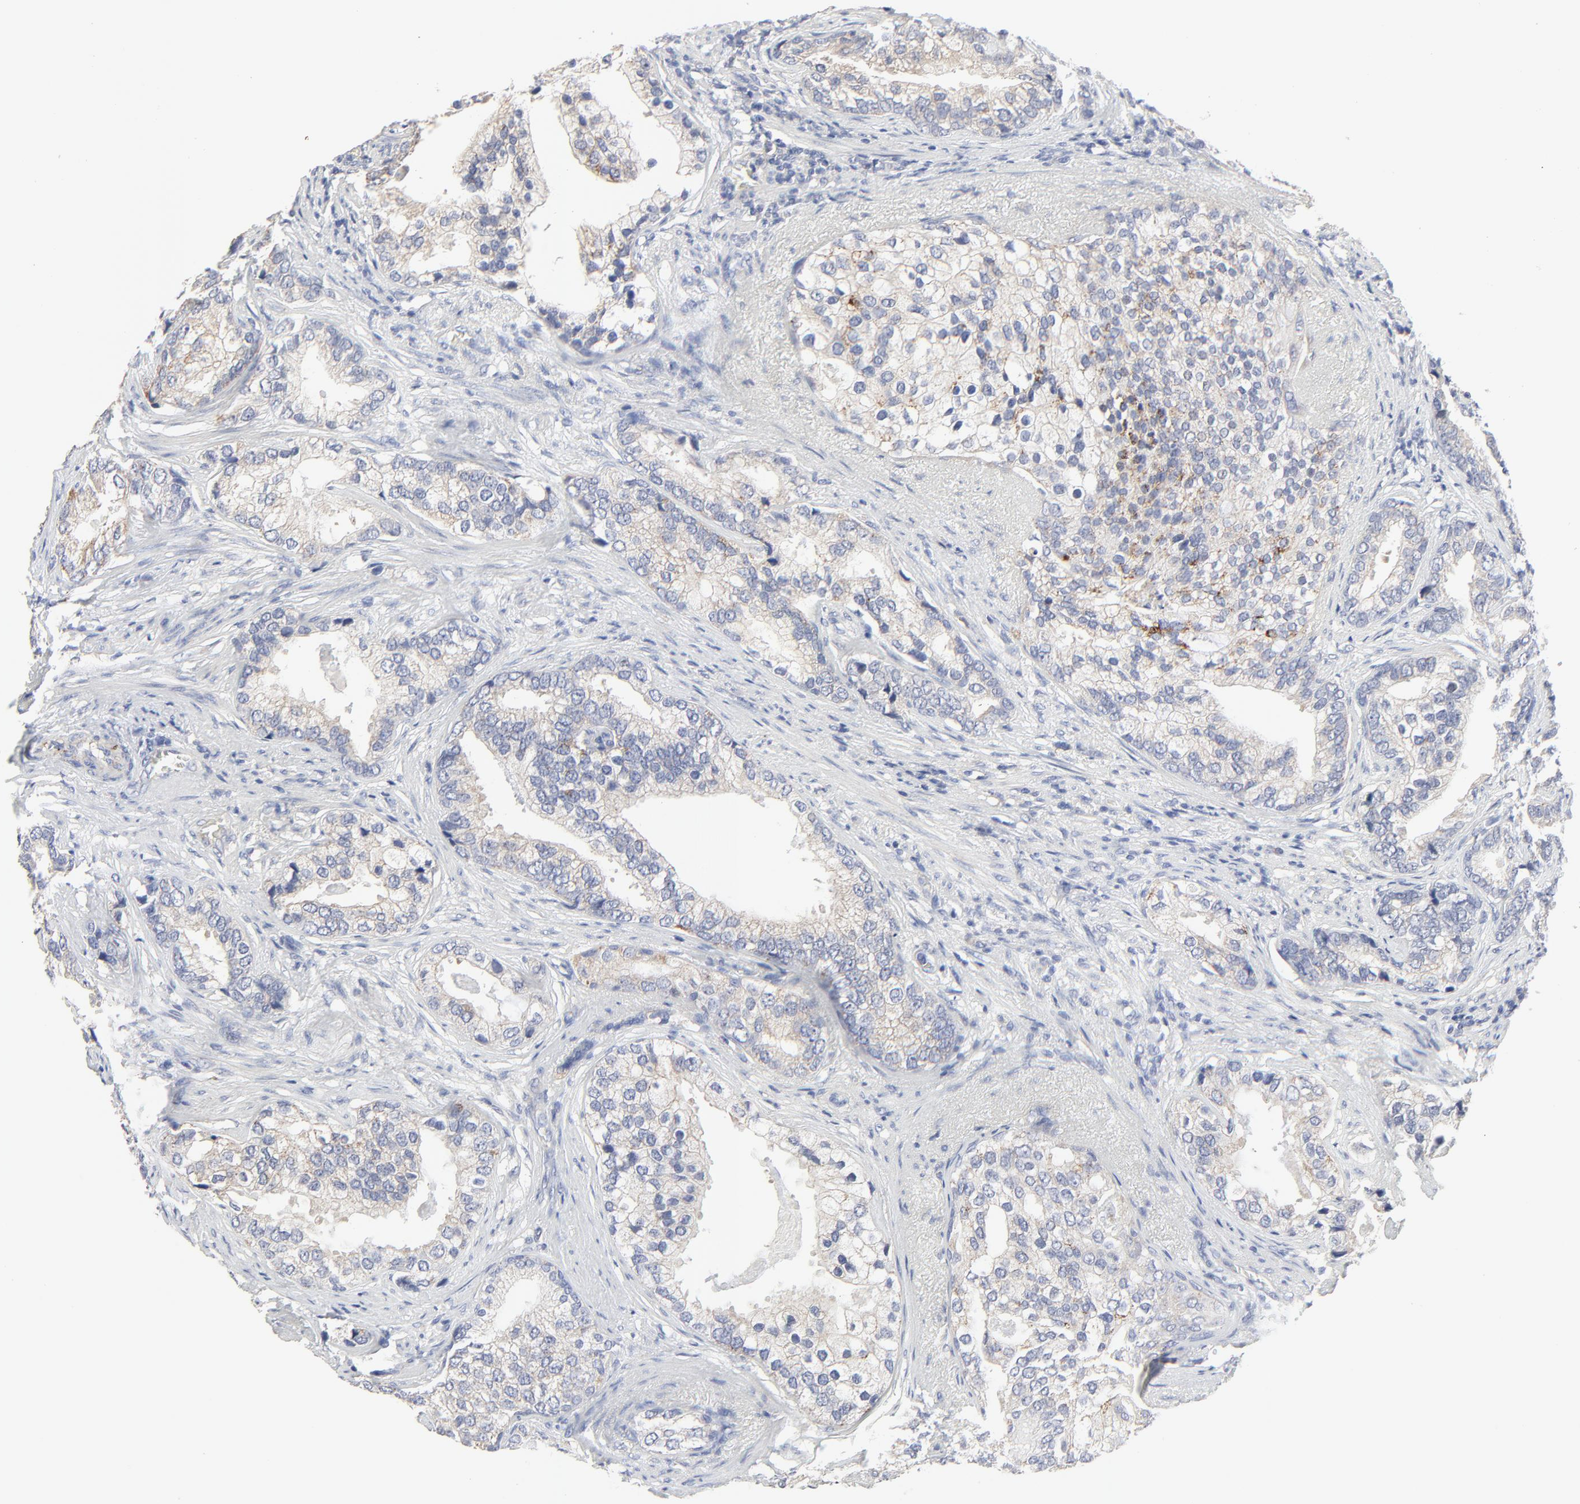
{"staining": {"intensity": "weak", "quantity": ">75%", "location": "cytoplasmic/membranous"}, "tissue": "prostate cancer", "cell_type": "Tumor cells", "image_type": "cancer", "snomed": [{"axis": "morphology", "description": "Adenocarcinoma, Low grade"}, {"axis": "topography", "description": "Prostate"}], "caption": "Human low-grade adenocarcinoma (prostate) stained for a protein (brown) shows weak cytoplasmic/membranous positive positivity in approximately >75% of tumor cells.", "gene": "DHRSX", "patient": {"sex": "male", "age": 71}}